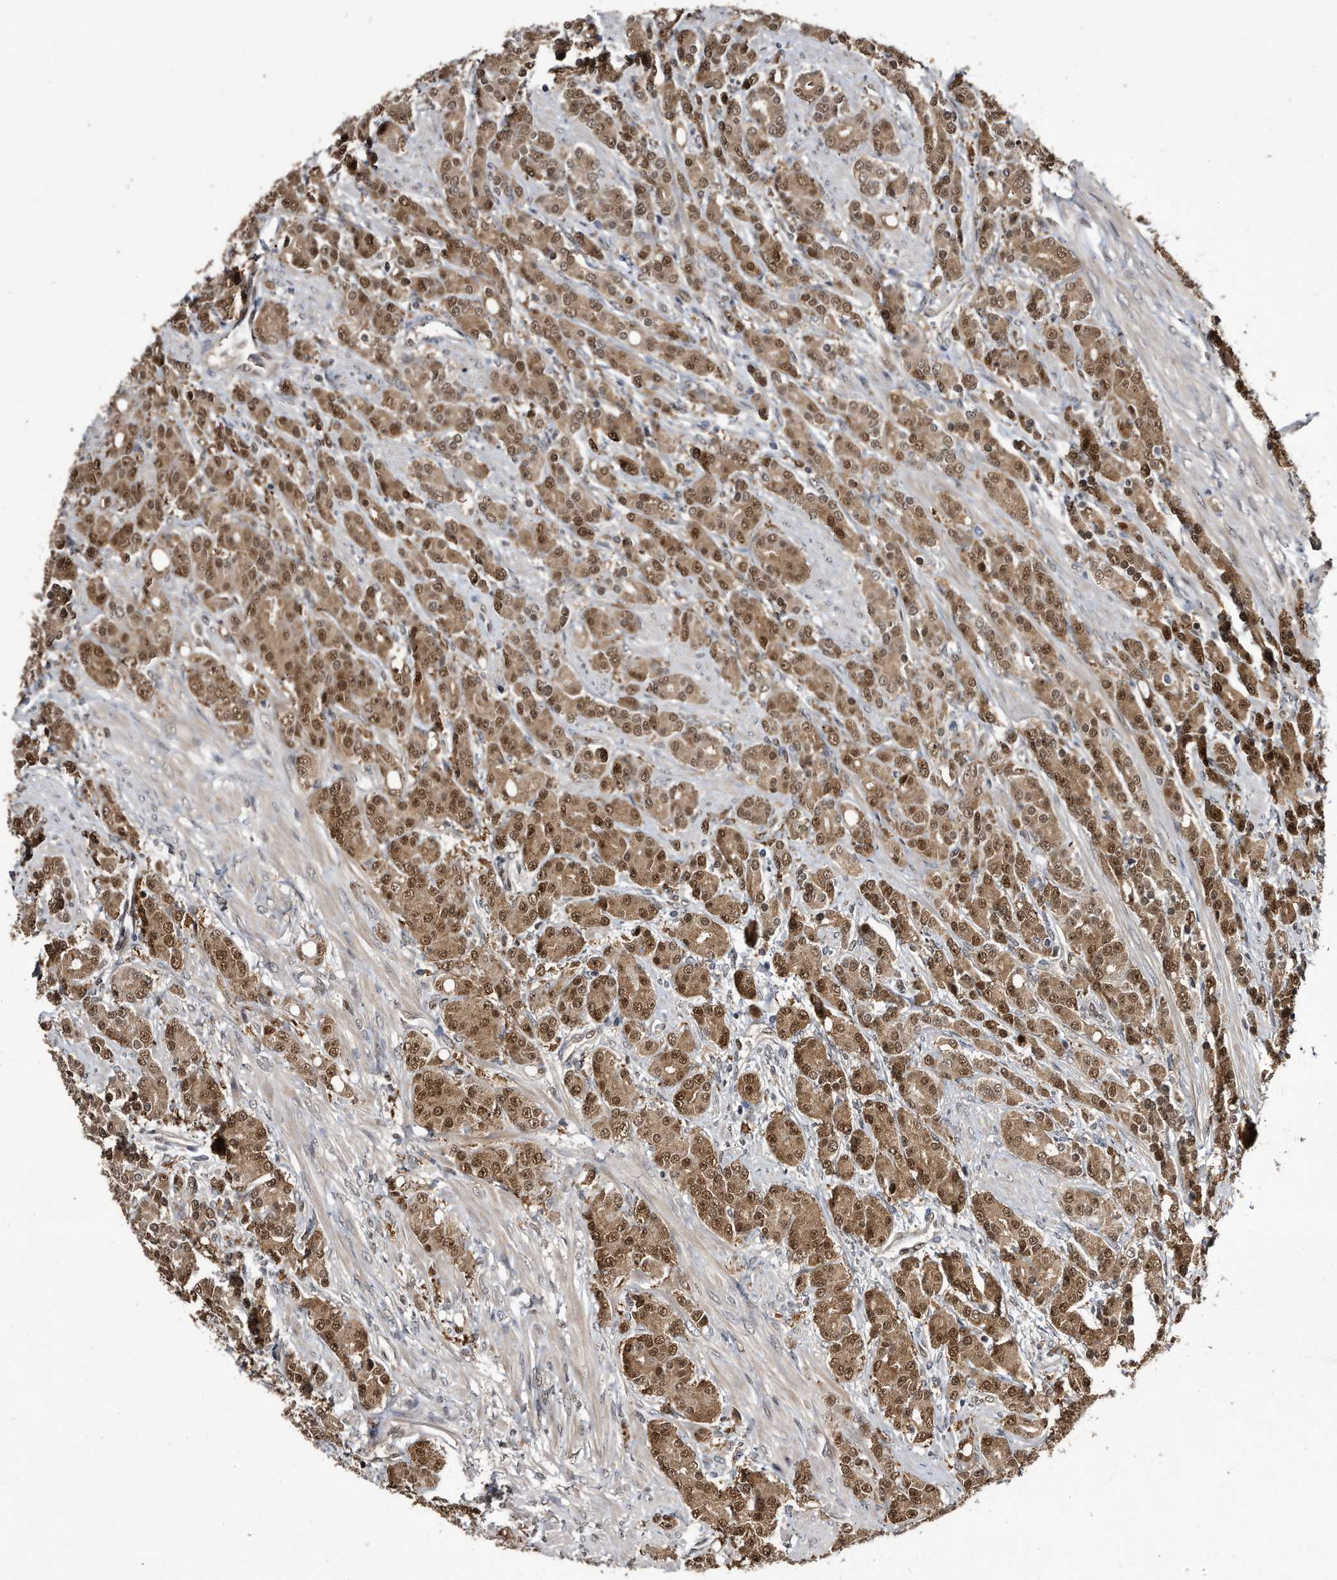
{"staining": {"intensity": "moderate", "quantity": ">75%", "location": "cytoplasmic/membranous,nuclear"}, "tissue": "prostate cancer", "cell_type": "Tumor cells", "image_type": "cancer", "snomed": [{"axis": "morphology", "description": "Adenocarcinoma, High grade"}, {"axis": "topography", "description": "Prostate"}], "caption": "The immunohistochemical stain shows moderate cytoplasmic/membranous and nuclear expression in tumor cells of prostate cancer (high-grade adenocarcinoma) tissue.", "gene": "RAD23B", "patient": {"sex": "male", "age": 62}}